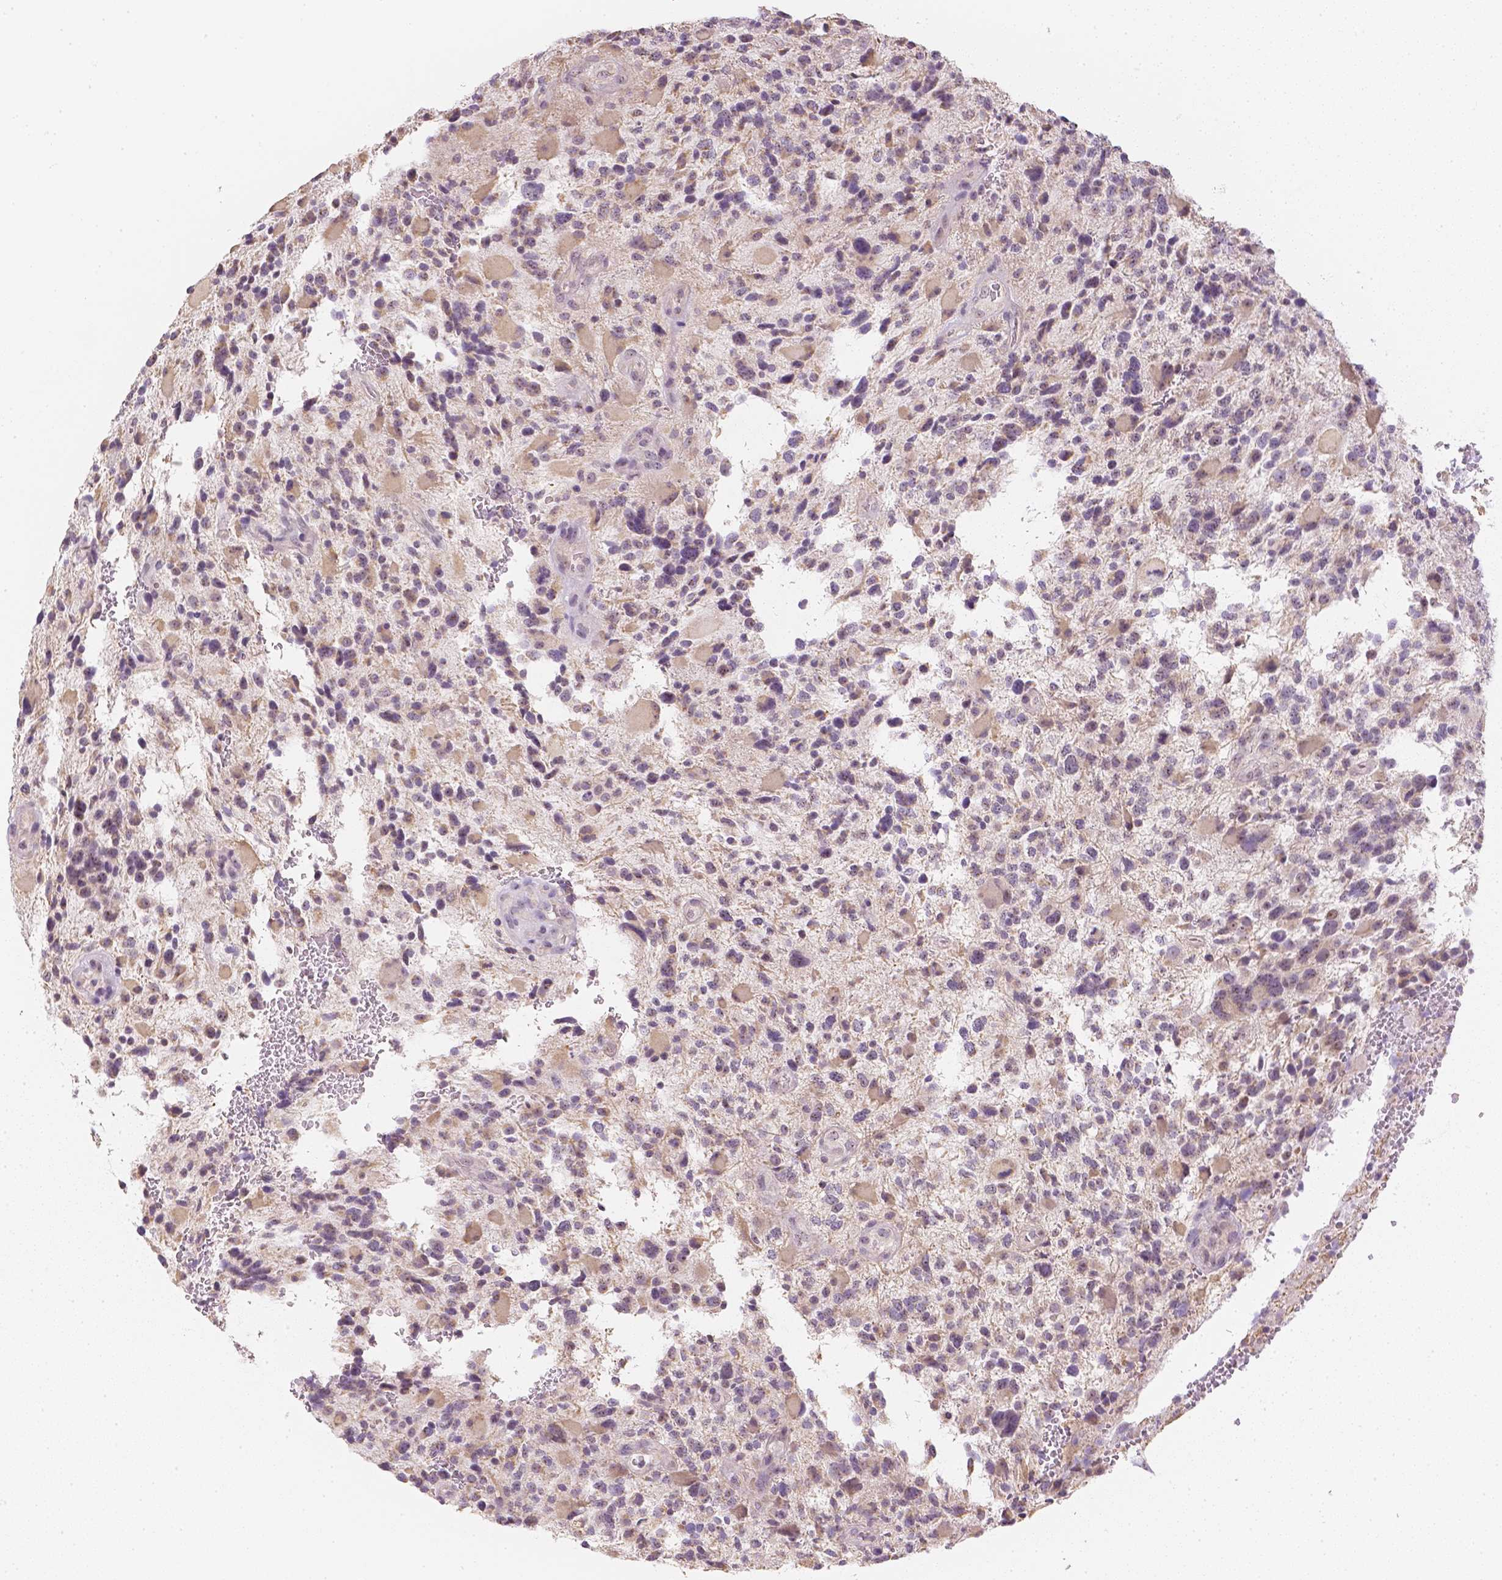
{"staining": {"intensity": "weak", "quantity": ">75%", "location": "cytoplasmic/membranous"}, "tissue": "glioma", "cell_type": "Tumor cells", "image_type": "cancer", "snomed": [{"axis": "morphology", "description": "Glioma, malignant, High grade"}, {"axis": "topography", "description": "Brain"}], "caption": "A brown stain highlights weak cytoplasmic/membranous positivity of a protein in glioma tumor cells. The protein is stained brown, and the nuclei are stained in blue (DAB IHC with brightfield microscopy, high magnification).", "gene": "NVL", "patient": {"sex": "female", "age": 71}}